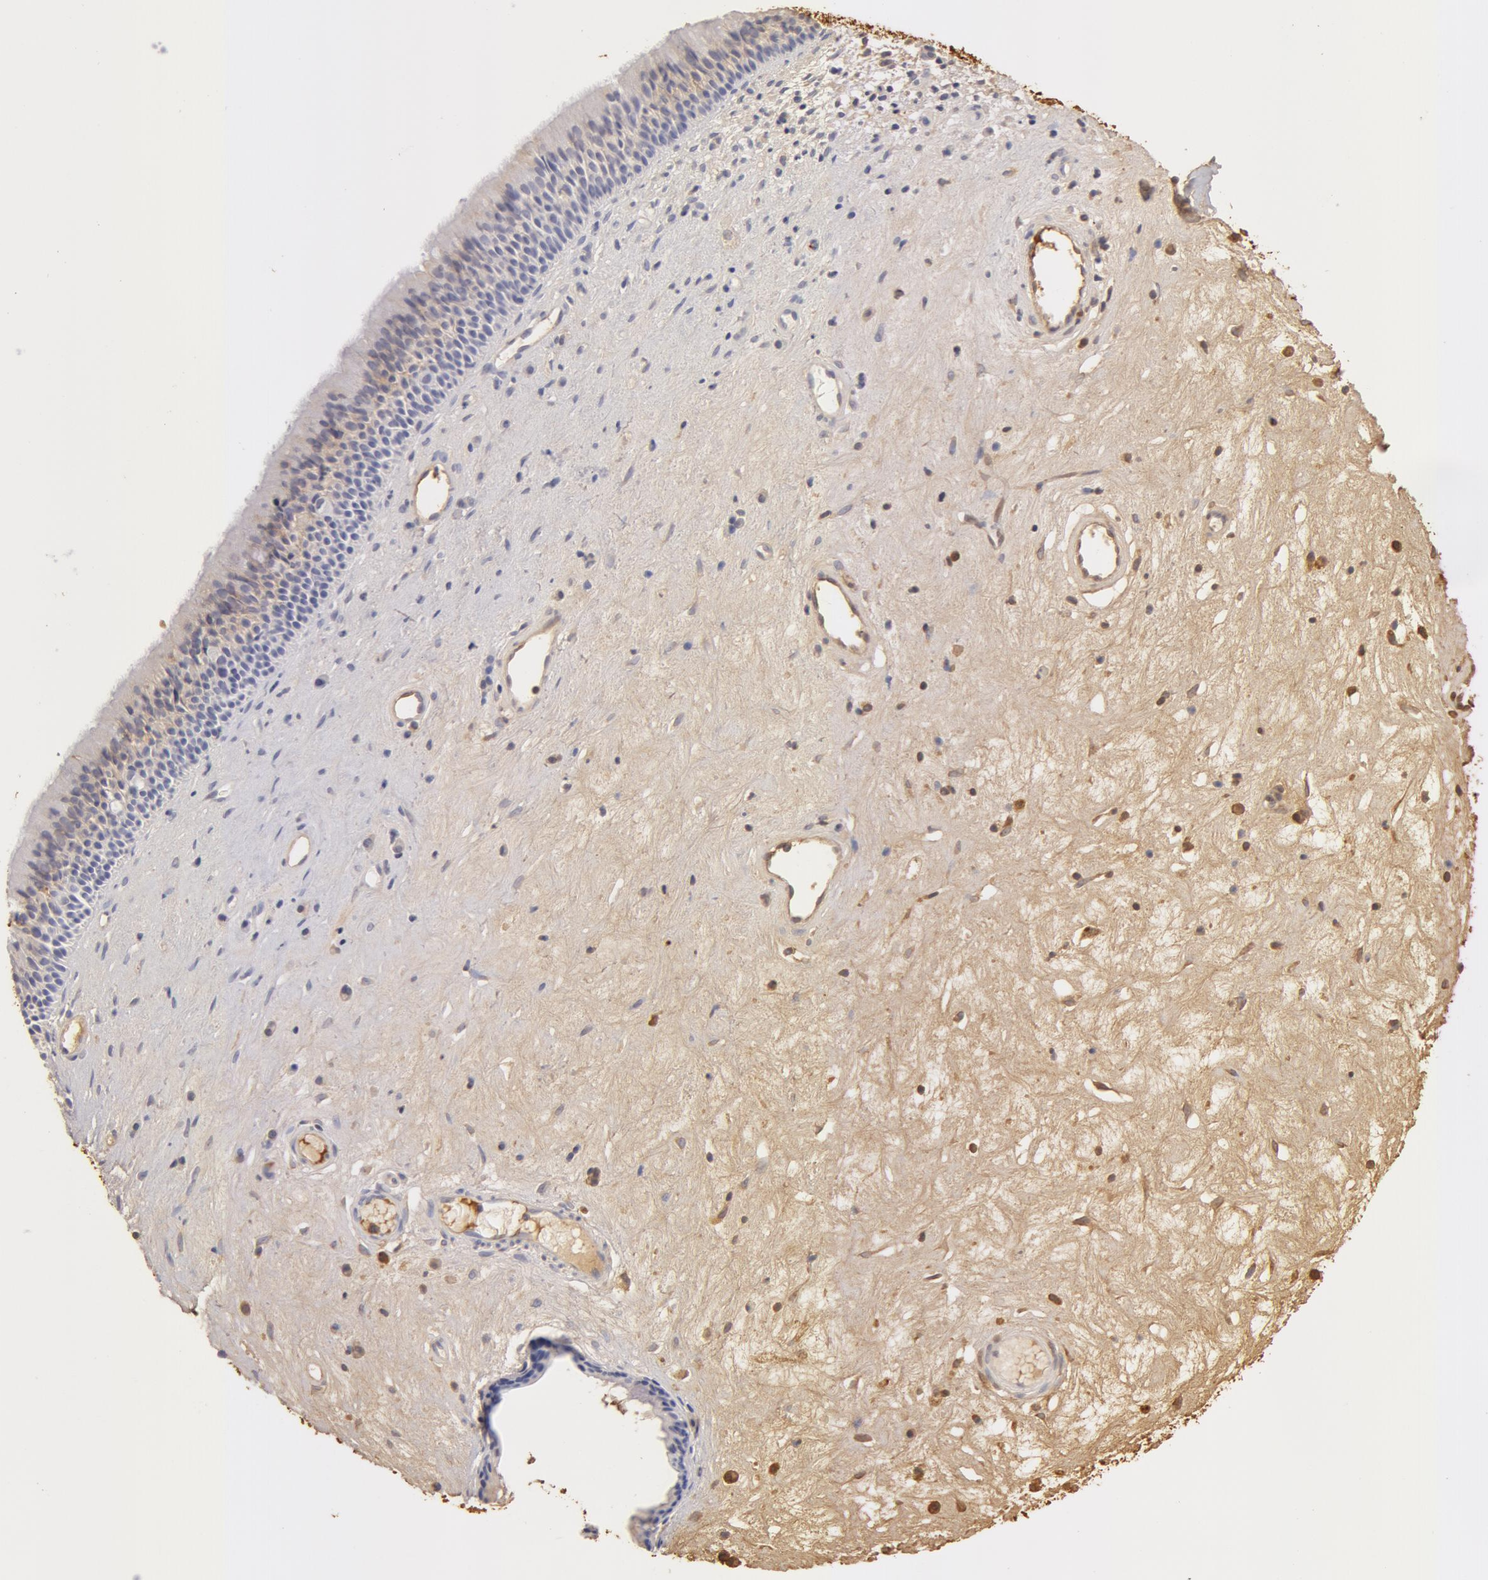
{"staining": {"intensity": "weak", "quantity": "25%-75%", "location": "cytoplasmic/membranous"}, "tissue": "nasopharynx", "cell_type": "Respiratory epithelial cells", "image_type": "normal", "snomed": [{"axis": "morphology", "description": "Normal tissue, NOS"}, {"axis": "topography", "description": "Nasopharynx"}], "caption": "The immunohistochemical stain highlights weak cytoplasmic/membranous staining in respiratory epithelial cells of normal nasopharynx. (DAB IHC with brightfield microscopy, high magnification).", "gene": "TF", "patient": {"sex": "female", "age": 78}}